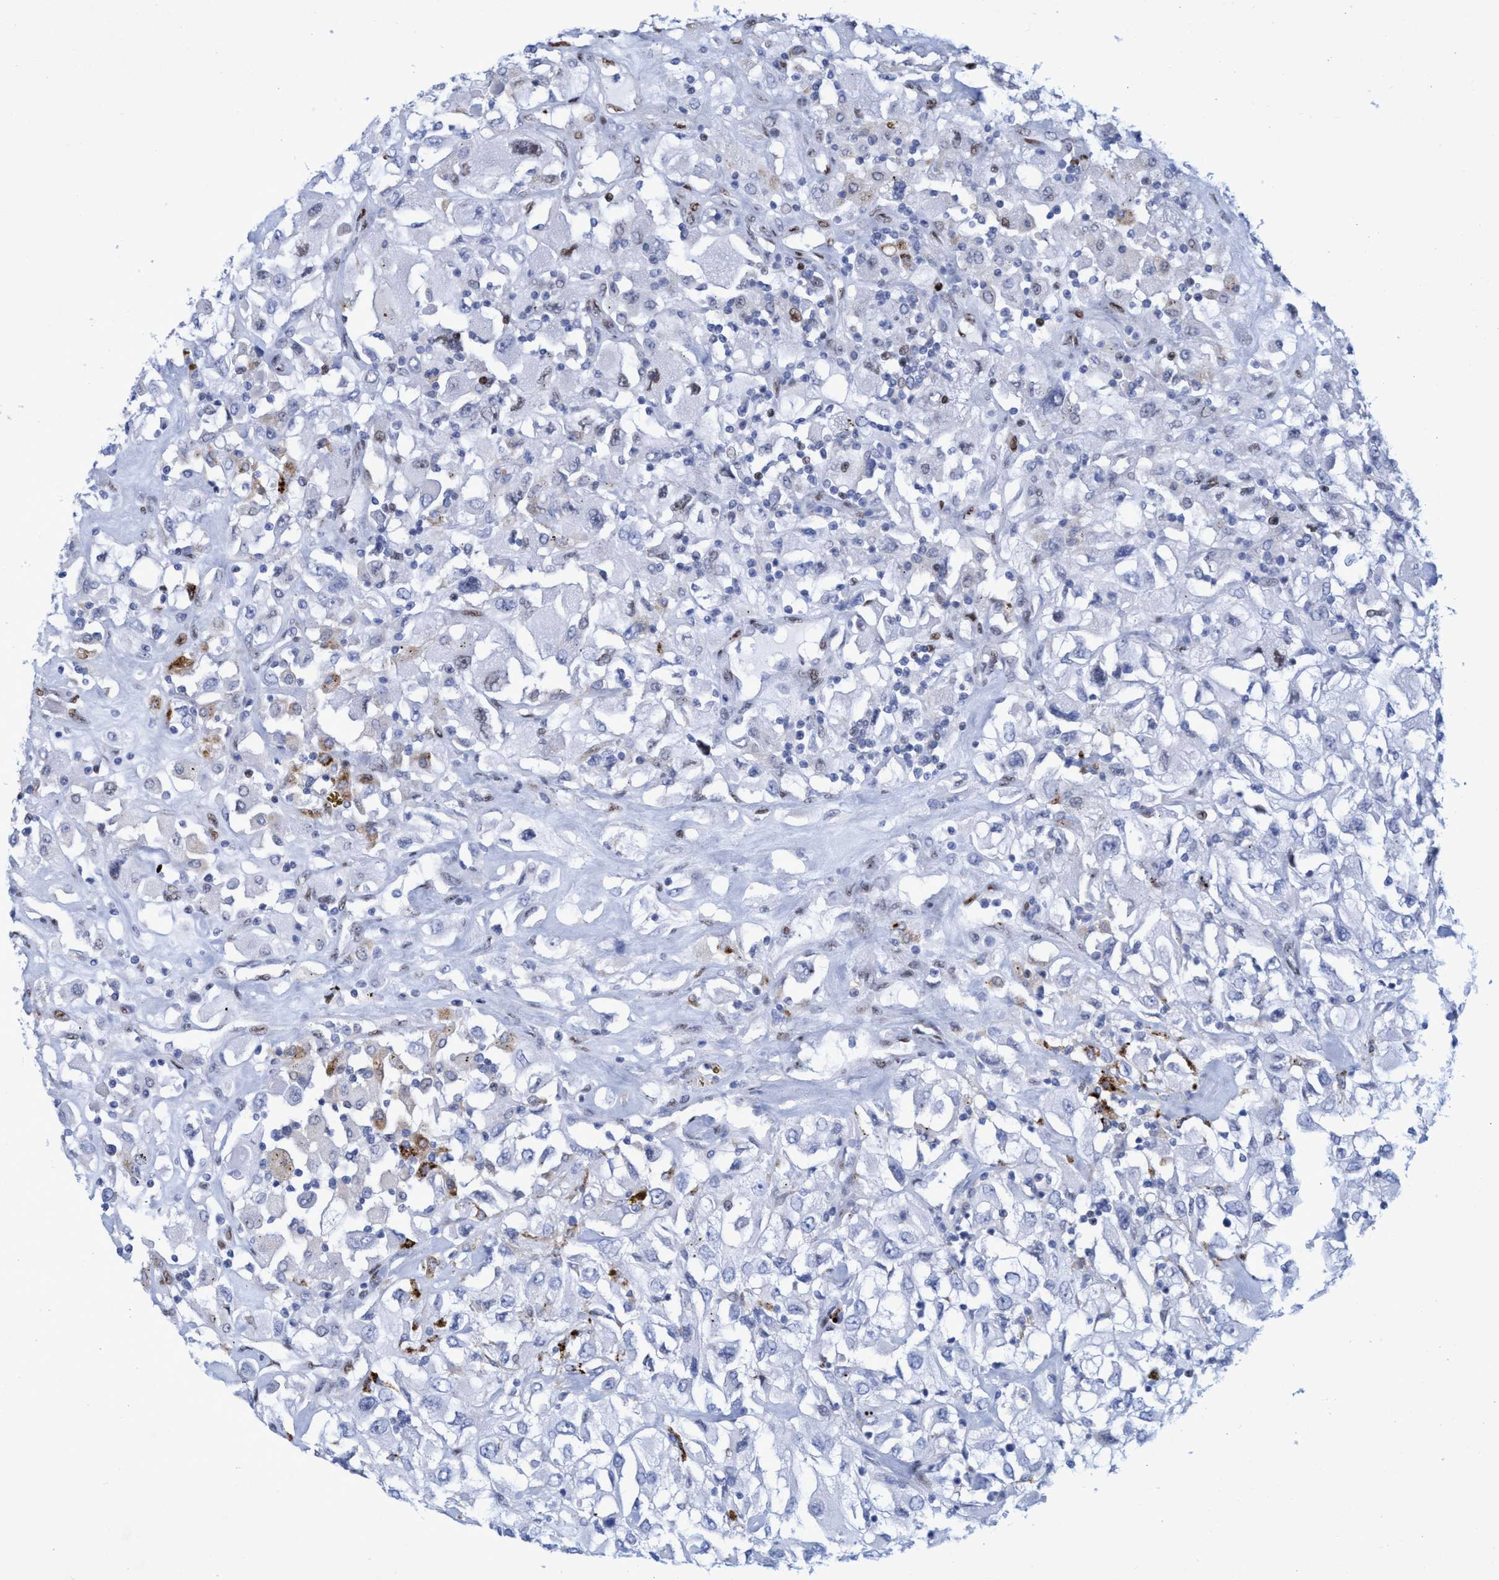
{"staining": {"intensity": "negative", "quantity": "none", "location": "none"}, "tissue": "renal cancer", "cell_type": "Tumor cells", "image_type": "cancer", "snomed": [{"axis": "morphology", "description": "Adenocarcinoma, NOS"}, {"axis": "topography", "description": "Kidney"}], "caption": "High magnification brightfield microscopy of renal cancer stained with DAB (3,3'-diaminobenzidine) (brown) and counterstained with hematoxylin (blue): tumor cells show no significant expression.", "gene": "R3HCC1", "patient": {"sex": "female", "age": 52}}